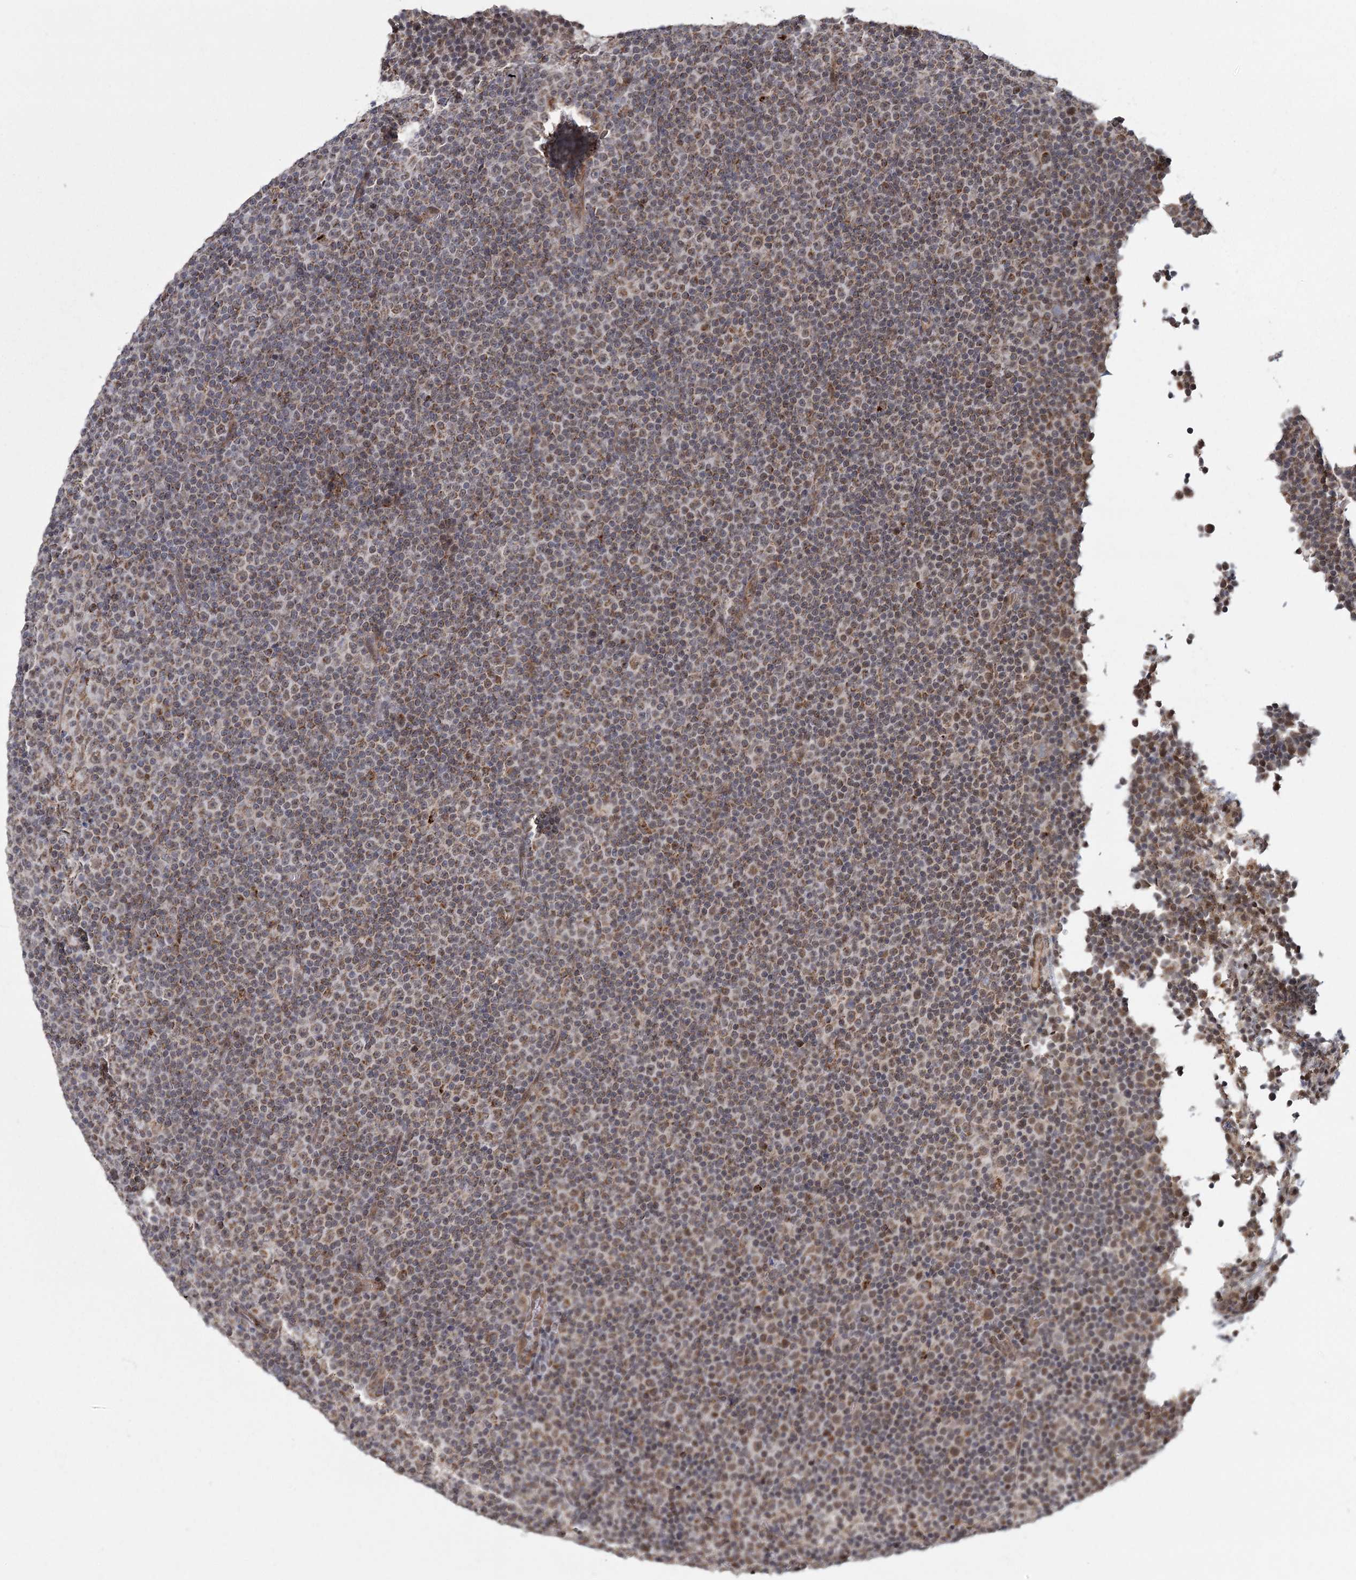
{"staining": {"intensity": "moderate", "quantity": "25%-75%", "location": "cytoplasmic/membranous"}, "tissue": "lymphoma", "cell_type": "Tumor cells", "image_type": "cancer", "snomed": [{"axis": "morphology", "description": "Malignant lymphoma, non-Hodgkin's type, Low grade"}, {"axis": "topography", "description": "Lymph node"}], "caption": "Low-grade malignant lymphoma, non-Hodgkin's type tissue shows moderate cytoplasmic/membranous positivity in about 25%-75% of tumor cells, visualized by immunohistochemistry.", "gene": "ZCCHC24", "patient": {"sex": "female", "age": 67}}